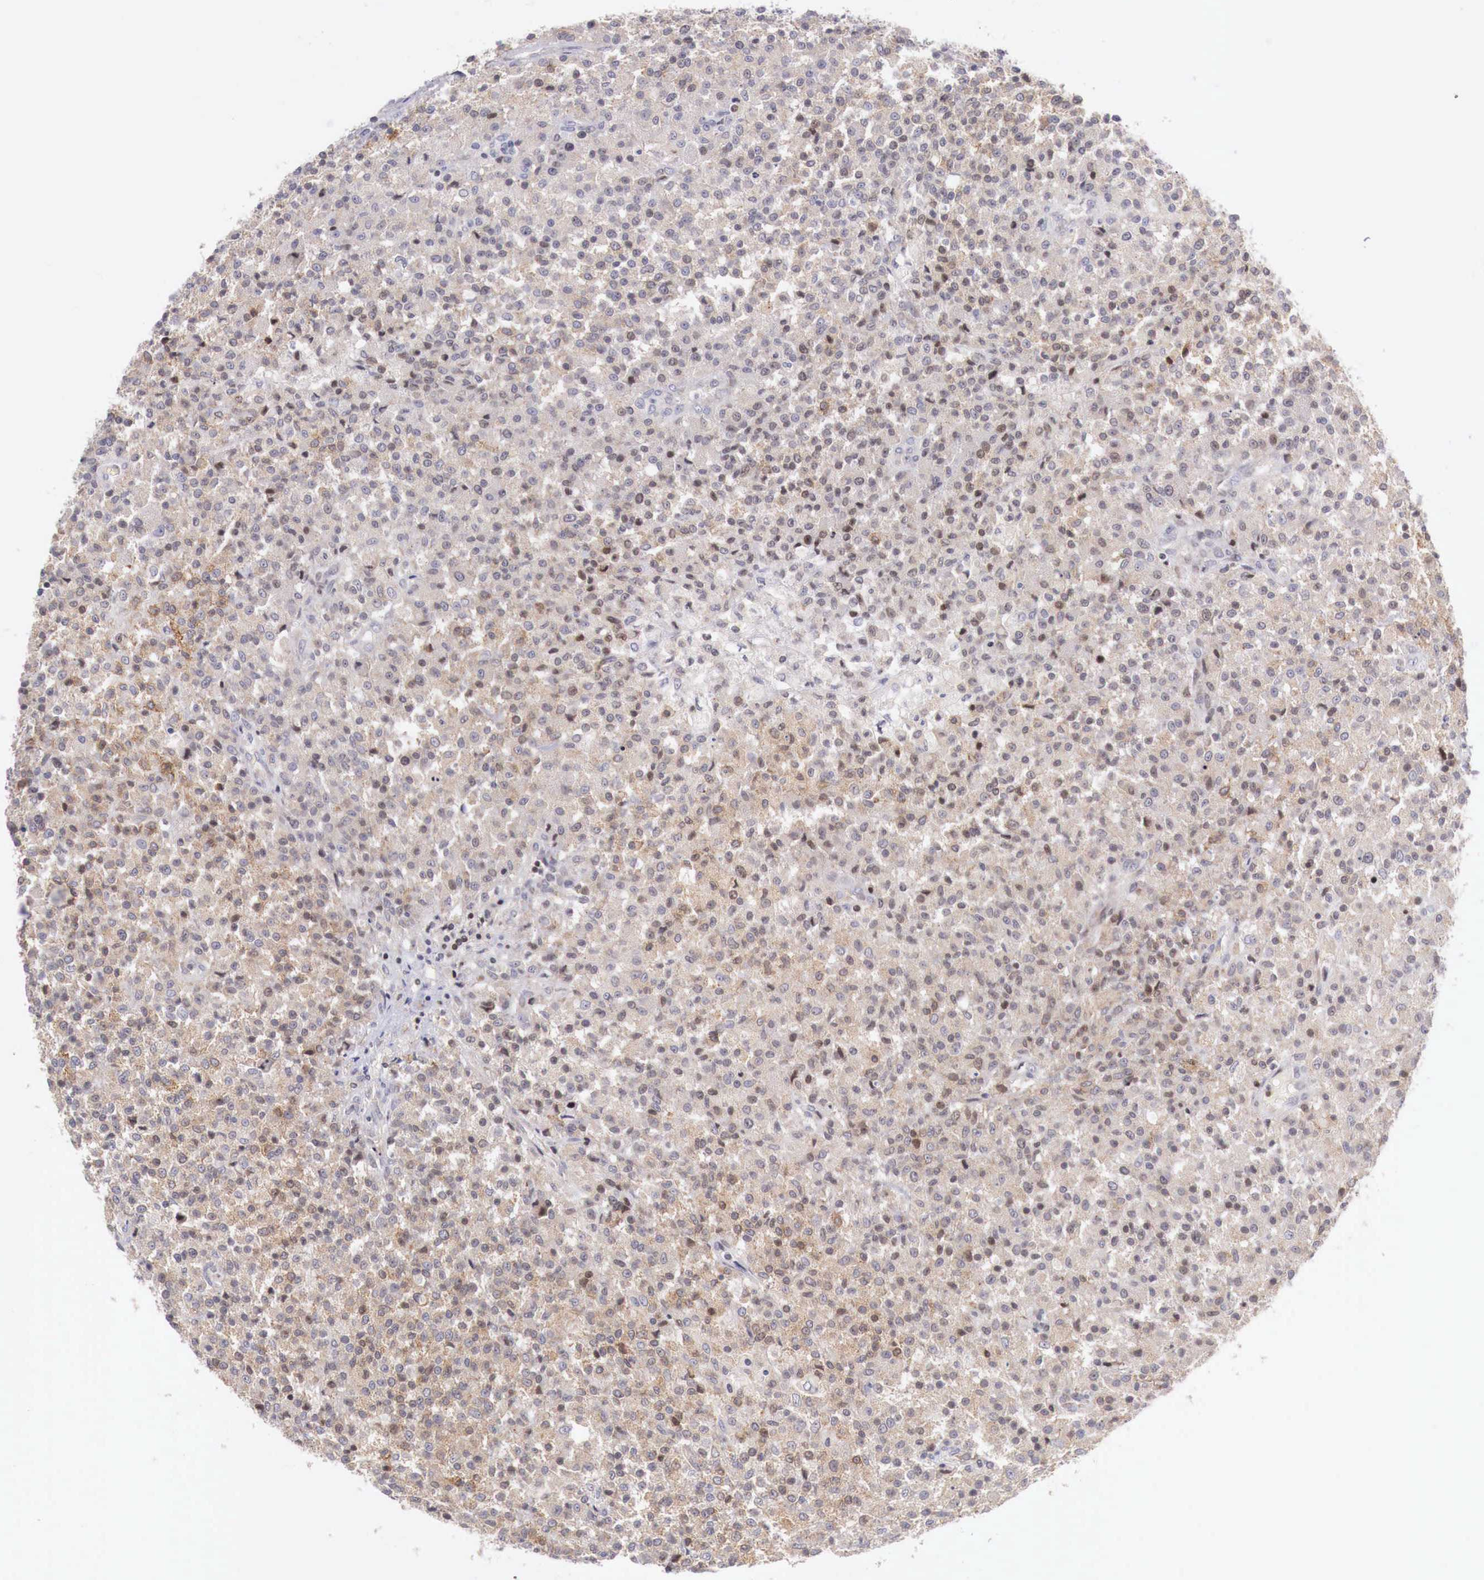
{"staining": {"intensity": "weak", "quantity": "<25%", "location": "nuclear"}, "tissue": "testis cancer", "cell_type": "Tumor cells", "image_type": "cancer", "snomed": [{"axis": "morphology", "description": "Seminoma, NOS"}, {"axis": "topography", "description": "Testis"}], "caption": "Immunohistochemistry image of neoplastic tissue: human testis cancer (seminoma) stained with DAB reveals no significant protein staining in tumor cells.", "gene": "CLCN5", "patient": {"sex": "male", "age": 59}}